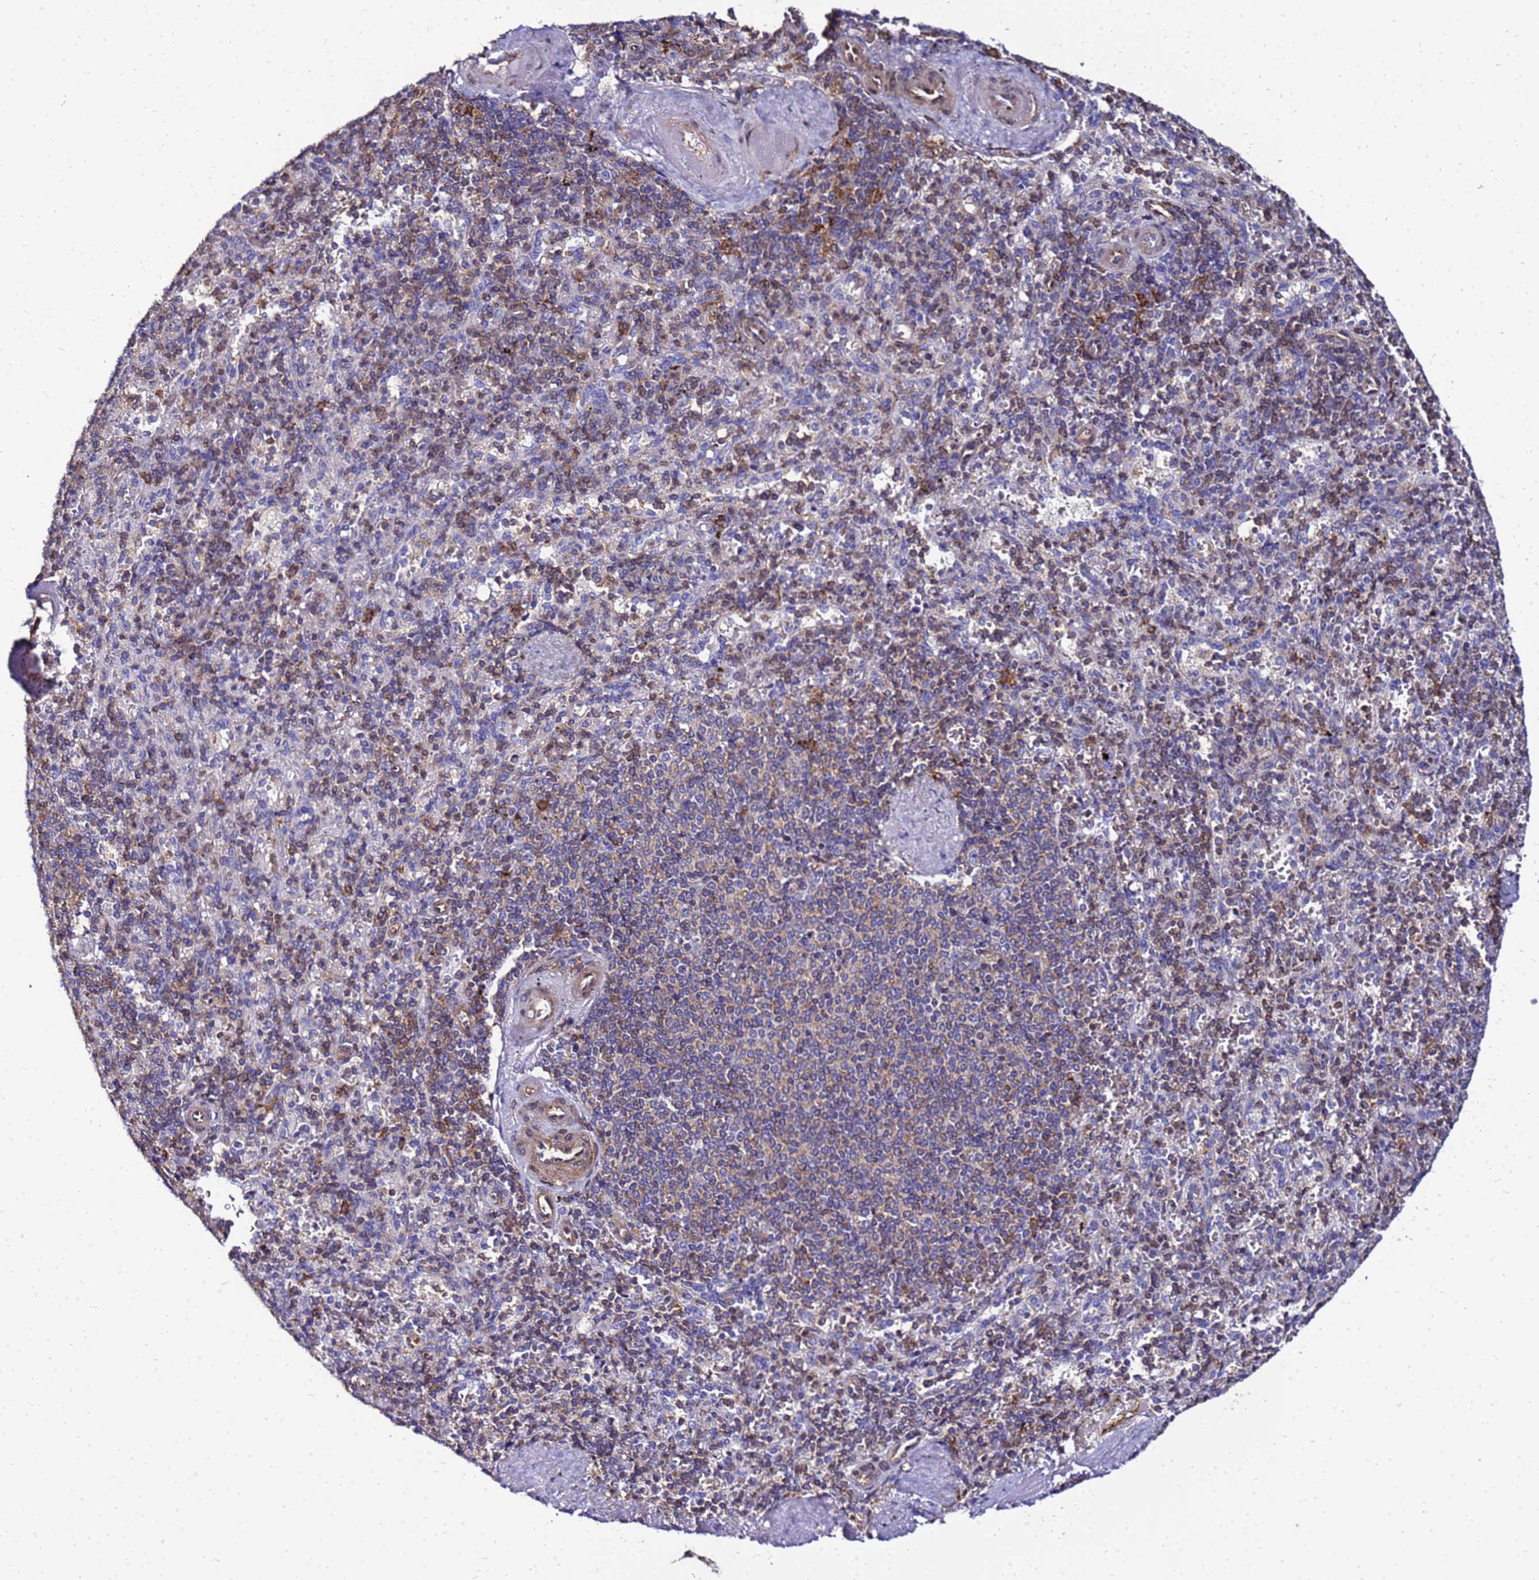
{"staining": {"intensity": "moderate", "quantity": "<25%", "location": "cytoplasmic/membranous"}, "tissue": "spleen", "cell_type": "Cells in red pulp", "image_type": "normal", "snomed": [{"axis": "morphology", "description": "Normal tissue, NOS"}, {"axis": "topography", "description": "Spleen"}], "caption": "Cells in red pulp reveal low levels of moderate cytoplasmic/membranous expression in approximately <25% of cells in unremarkable human spleen.", "gene": "DBNDD2", "patient": {"sex": "male", "age": 82}}